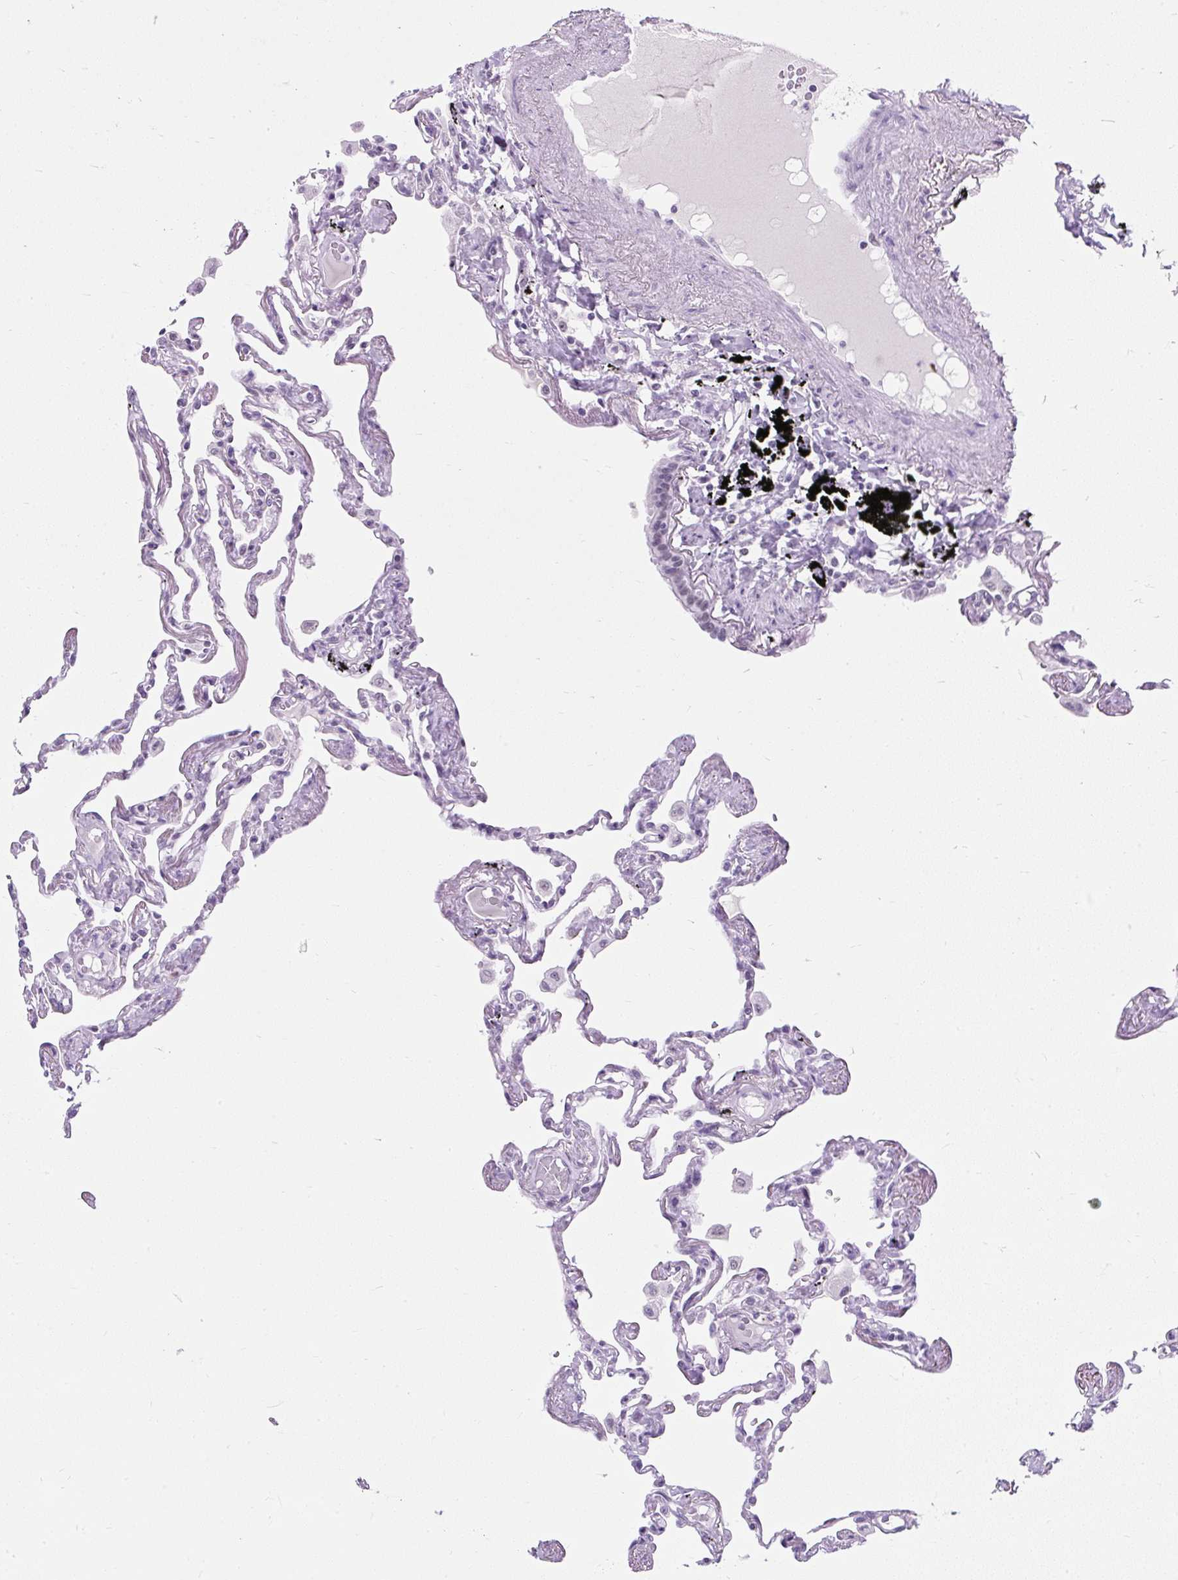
{"staining": {"intensity": "weak", "quantity": "<25%", "location": "nuclear"}, "tissue": "lung", "cell_type": "Alveolar cells", "image_type": "normal", "snomed": [{"axis": "morphology", "description": "Normal tissue, NOS"}, {"axis": "topography", "description": "Lung"}], "caption": "Immunohistochemistry (IHC) micrograph of benign lung: lung stained with DAB shows no significant protein staining in alveolar cells.", "gene": "PLCXD2", "patient": {"sex": "female", "age": 67}}